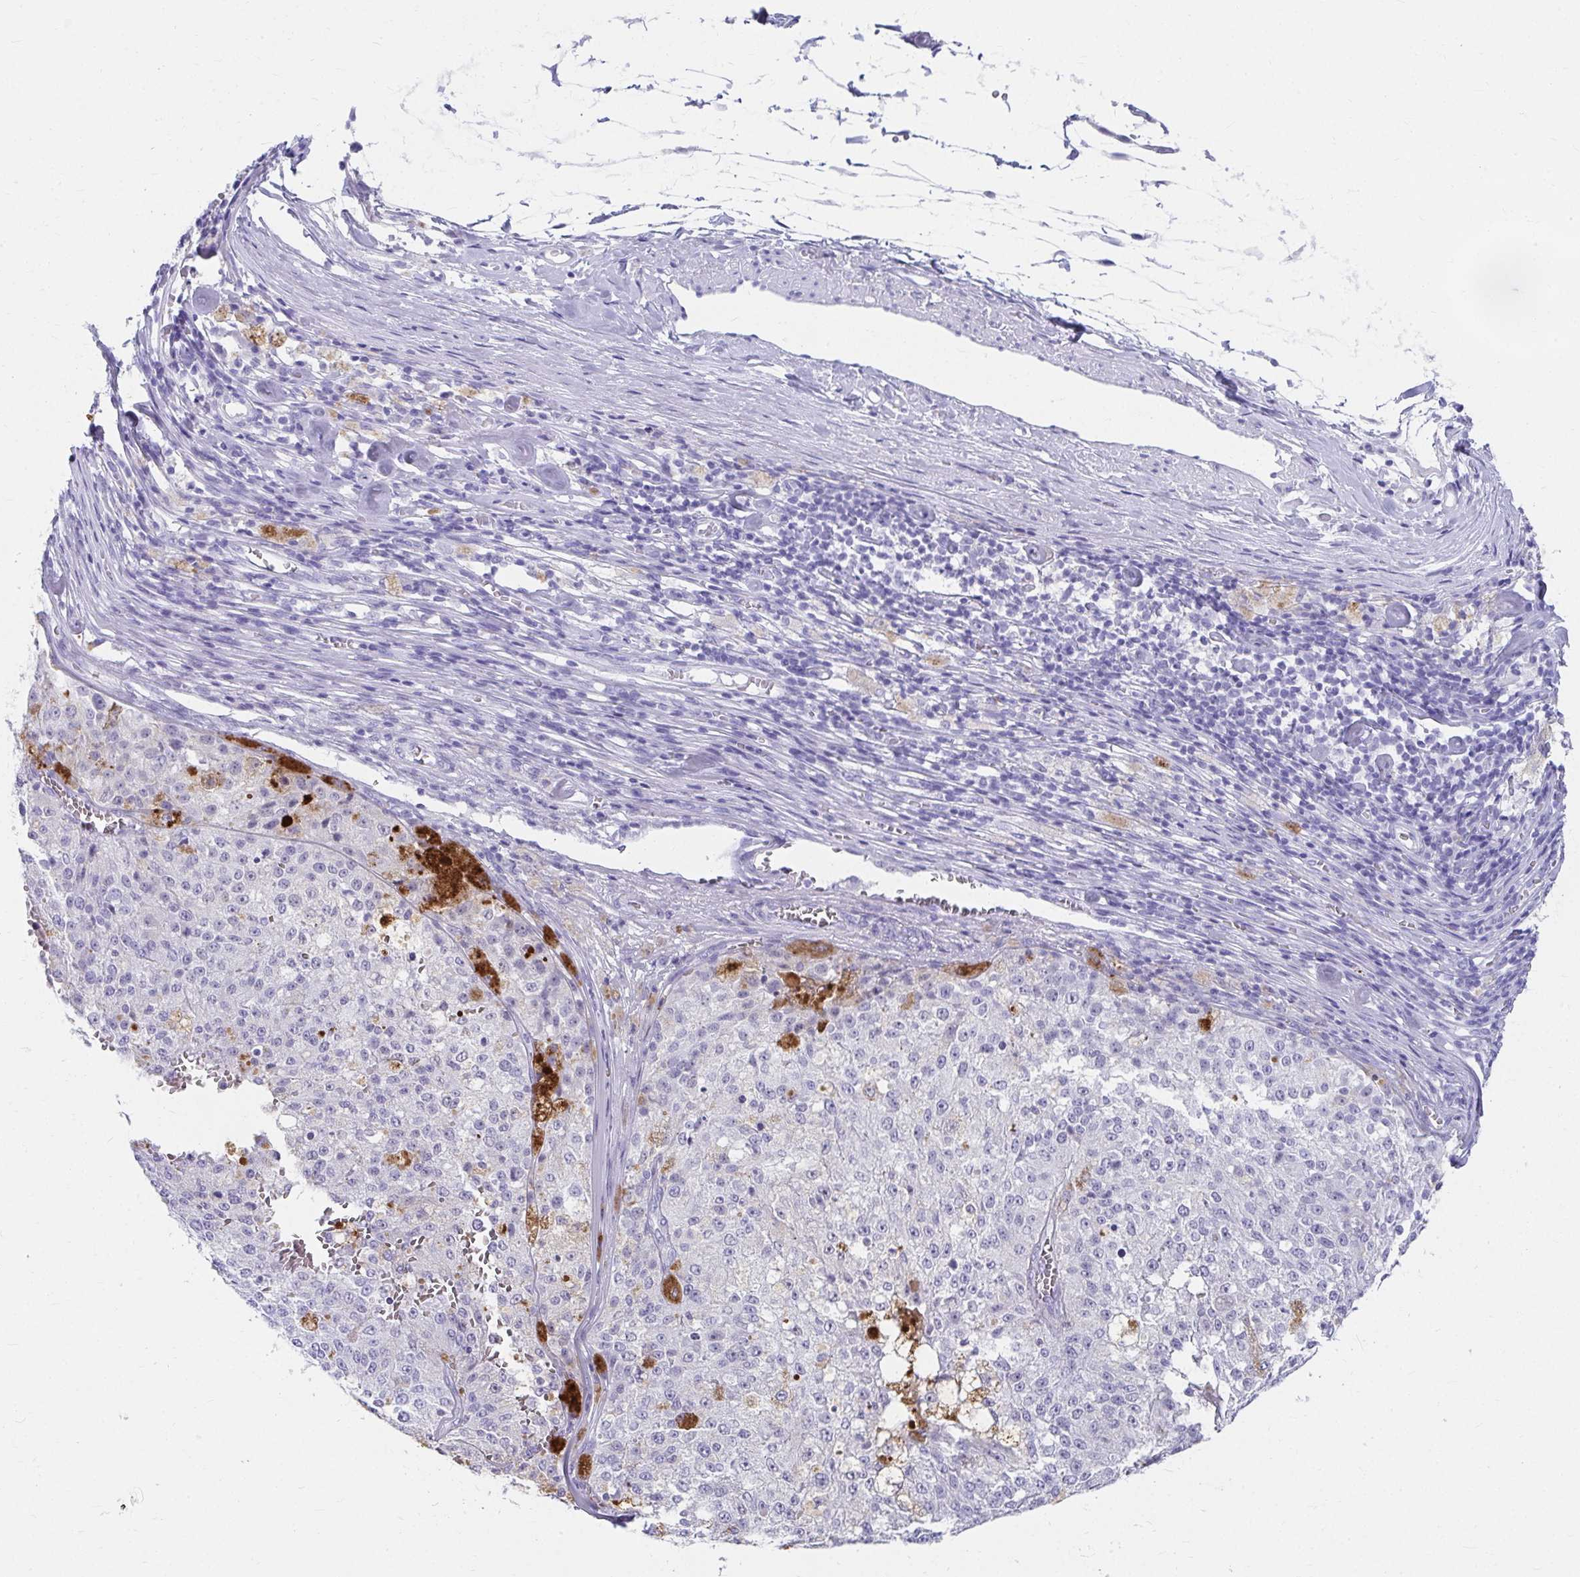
{"staining": {"intensity": "negative", "quantity": "none", "location": "none"}, "tissue": "melanoma", "cell_type": "Tumor cells", "image_type": "cancer", "snomed": [{"axis": "morphology", "description": "Malignant melanoma, Metastatic site"}, {"axis": "topography", "description": "Lymph node"}], "caption": "Malignant melanoma (metastatic site) stained for a protein using immunohistochemistry demonstrates no positivity tumor cells.", "gene": "DPEP3", "patient": {"sex": "female", "age": 64}}